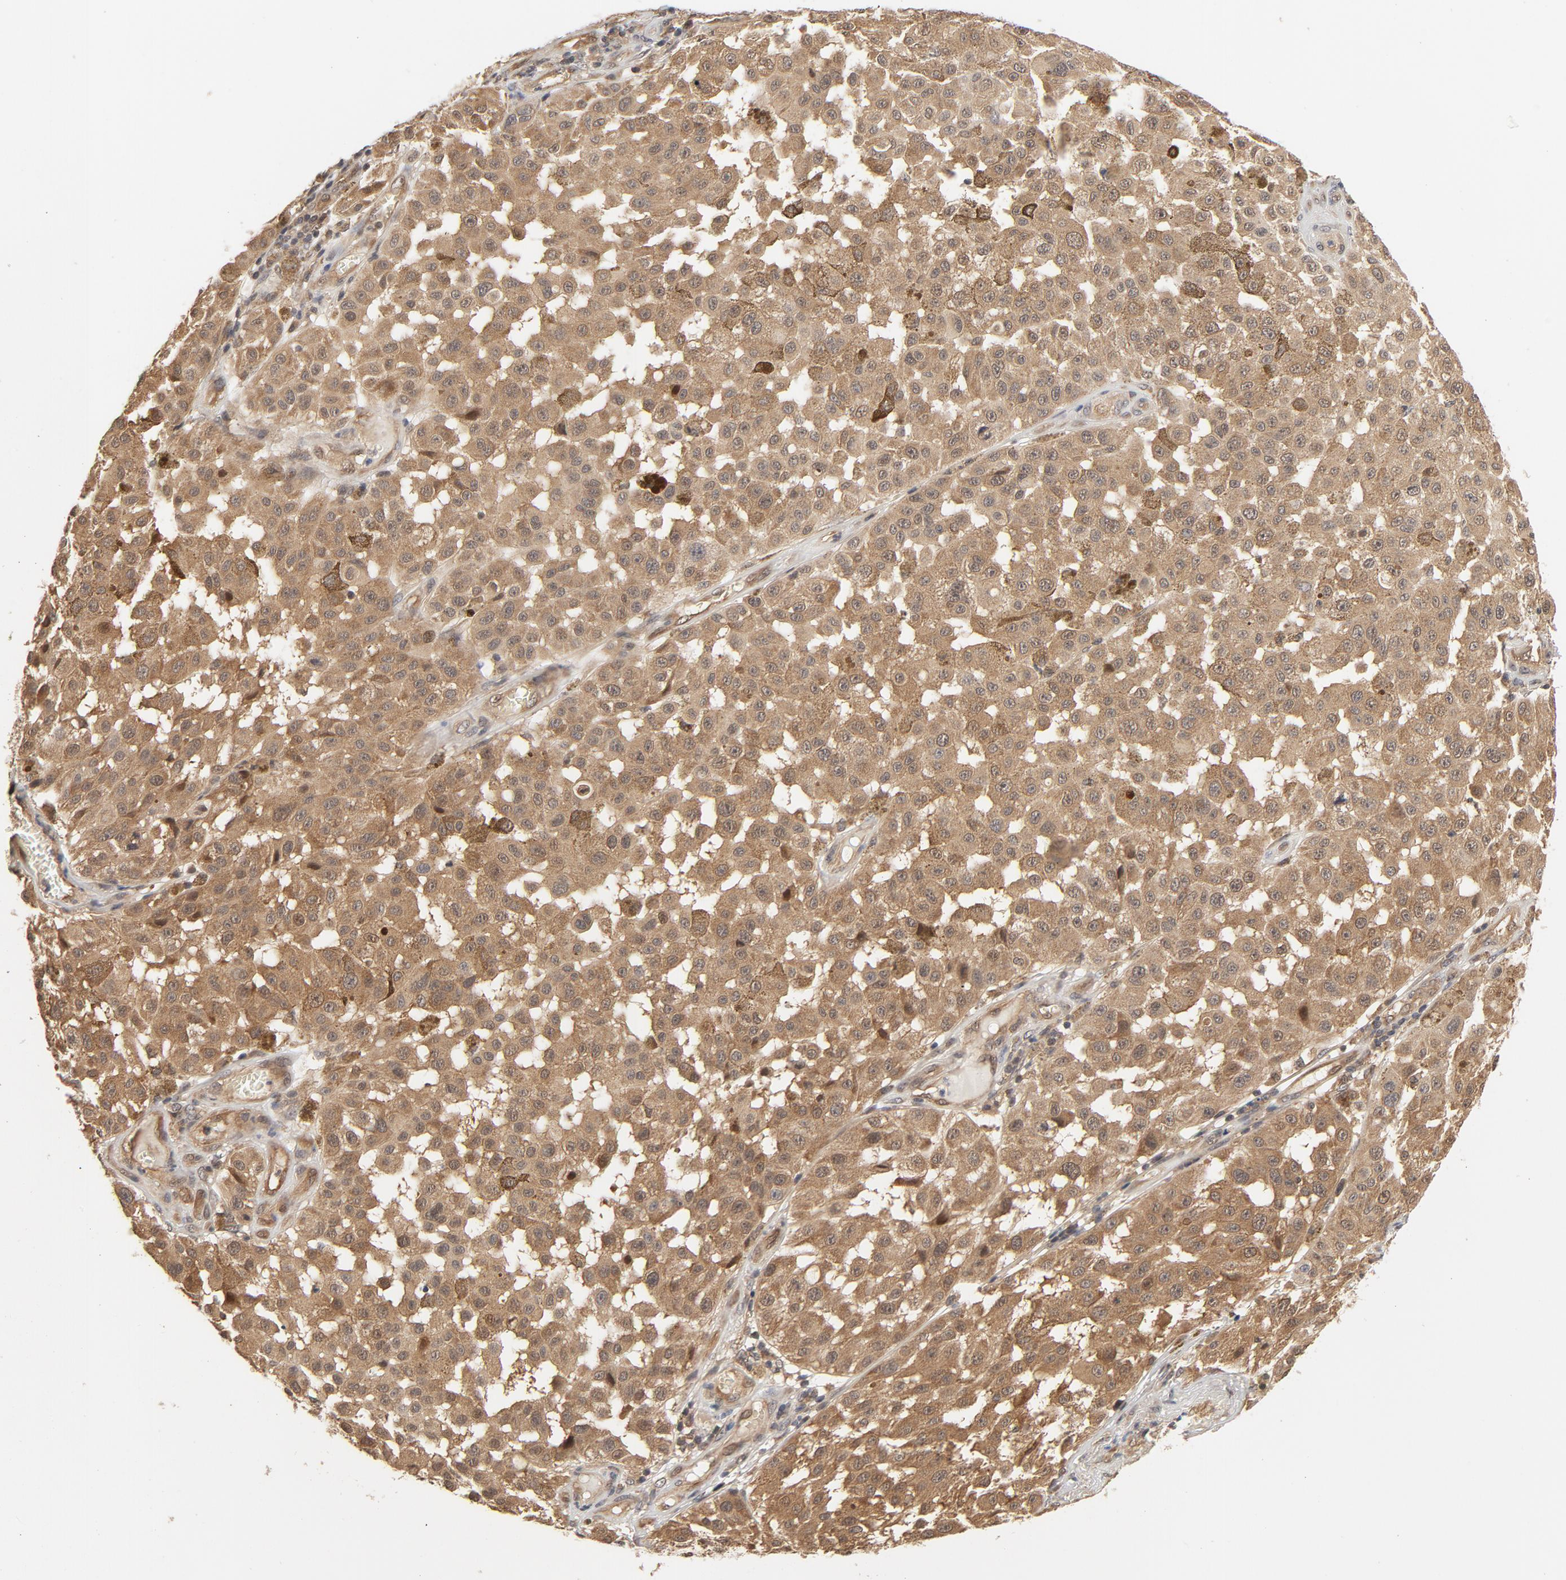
{"staining": {"intensity": "moderate", "quantity": ">75%", "location": "cytoplasmic/membranous"}, "tissue": "melanoma", "cell_type": "Tumor cells", "image_type": "cancer", "snomed": [{"axis": "morphology", "description": "Malignant melanoma, NOS"}, {"axis": "topography", "description": "Skin"}], "caption": "Tumor cells show medium levels of moderate cytoplasmic/membranous expression in approximately >75% of cells in malignant melanoma.", "gene": "CDC37", "patient": {"sex": "female", "age": 64}}